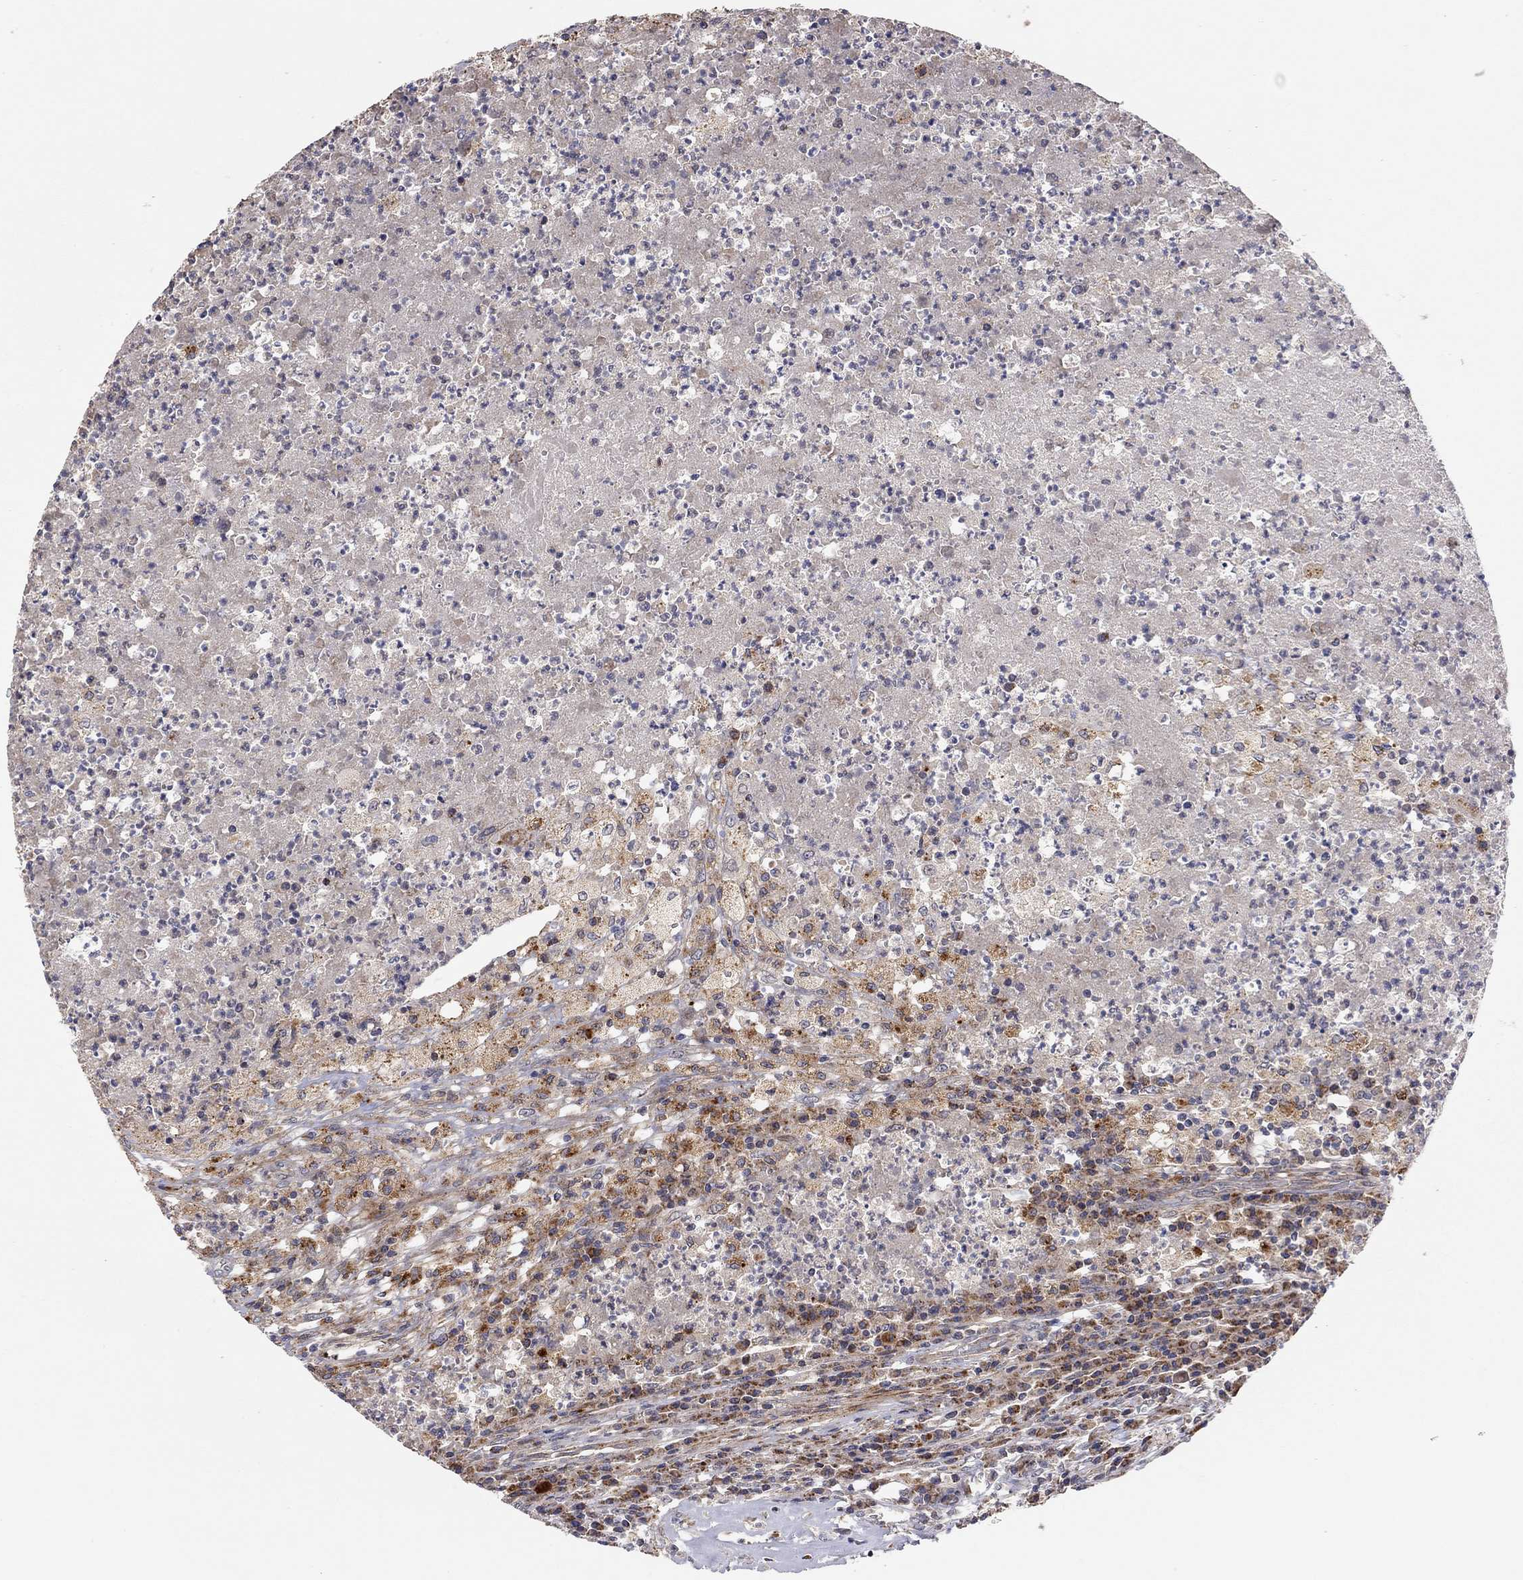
{"staining": {"intensity": "moderate", "quantity": "25%-75%", "location": "cytoplasmic/membranous"}, "tissue": "testis cancer", "cell_type": "Tumor cells", "image_type": "cancer", "snomed": [{"axis": "morphology", "description": "Necrosis, NOS"}, {"axis": "morphology", "description": "Carcinoma, Embryonal, NOS"}, {"axis": "topography", "description": "Testis"}], "caption": "There is medium levels of moderate cytoplasmic/membranous positivity in tumor cells of embryonal carcinoma (testis), as demonstrated by immunohistochemical staining (brown color).", "gene": "IDS", "patient": {"sex": "male", "age": 19}}